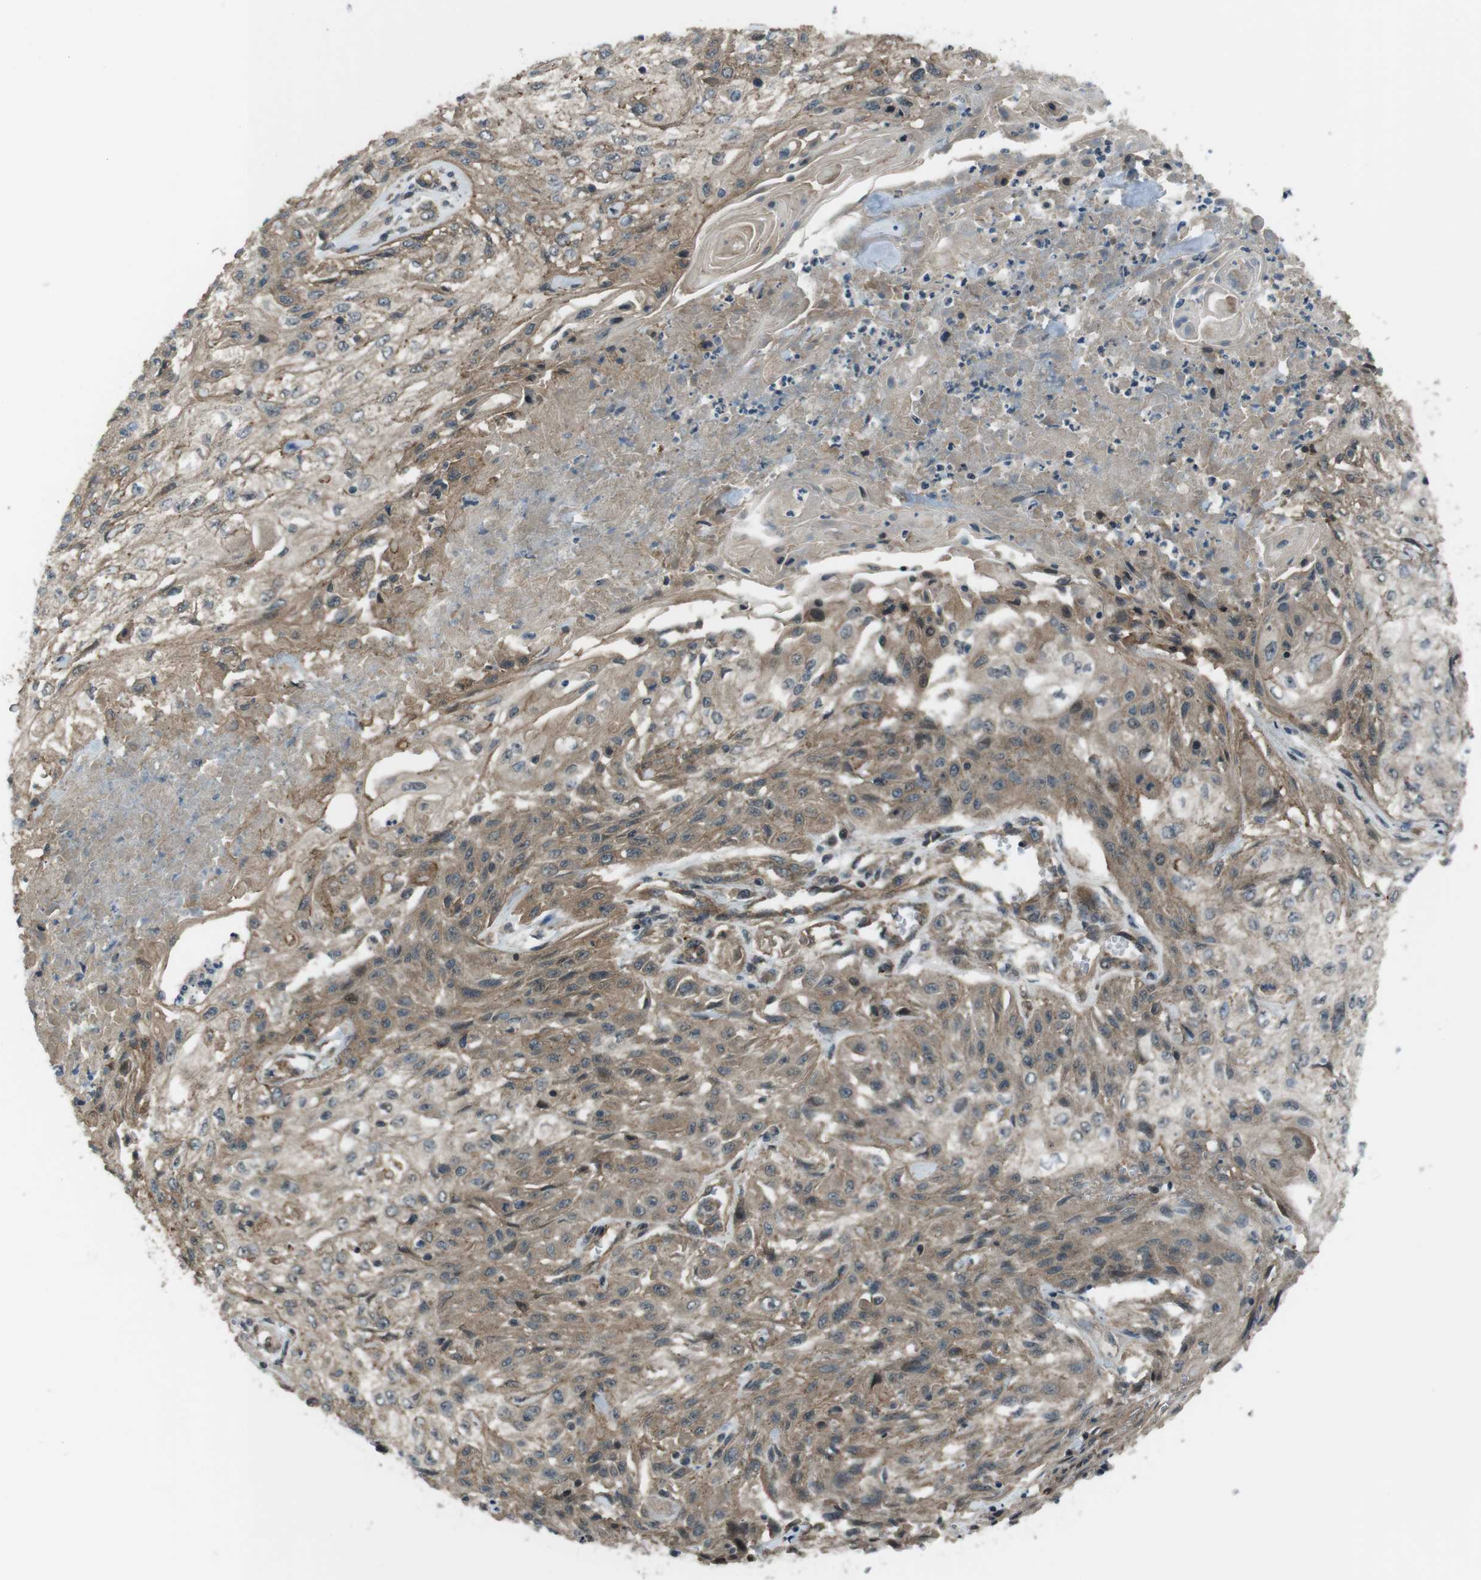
{"staining": {"intensity": "moderate", "quantity": ">75%", "location": "cytoplasmic/membranous"}, "tissue": "skin cancer", "cell_type": "Tumor cells", "image_type": "cancer", "snomed": [{"axis": "morphology", "description": "Squamous cell carcinoma, NOS"}, {"axis": "topography", "description": "Skin"}], "caption": "Moderate cytoplasmic/membranous protein staining is seen in about >75% of tumor cells in squamous cell carcinoma (skin). (IHC, brightfield microscopy, high magnification).", "gene": "TIAM2", "patient": {"sex": "male", "age": 75}}